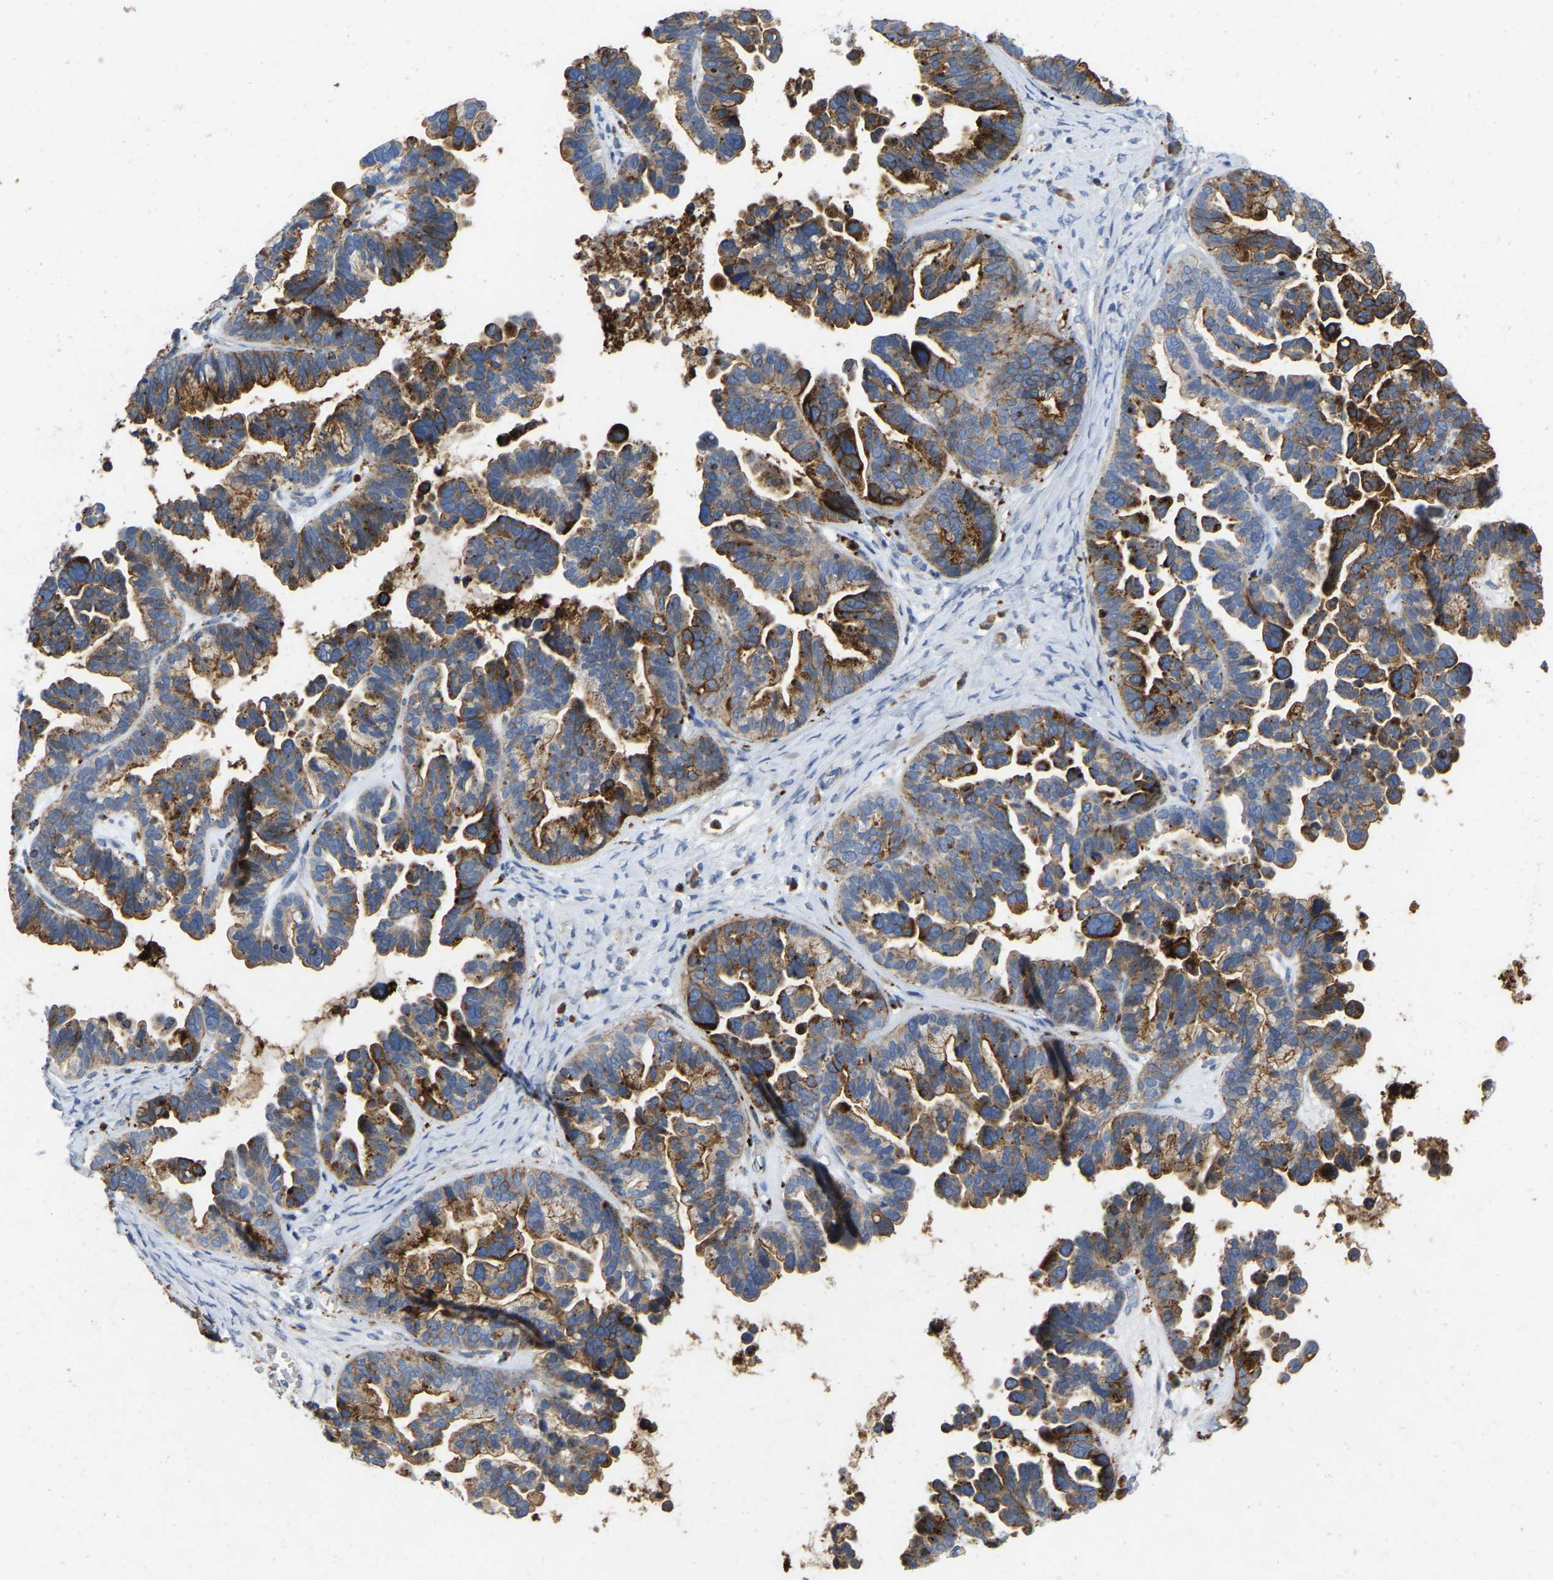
{"staining": {"intensity": "strong", "quantity": ">75%", "location": "cytoplasmic/membranous"}, "tissue": "ovarian cancer", "cell_type": "Tumor cells", "image_type": "cancer", "snomed": [{"axis": "morphology", "description": "Cystadenocarcinoma, serous, NOS"}, {"axis": "topography", "description": "Ovary"}], "caption": "Serous cystadenocarcinoma (ovarian) stained with DAB immunohistochemistry shows high levels of strong cytoplasmic/membranous positivity in about >75% of tumor cells.", "gene": "RHEB", "patient": {"sex": "female", "age": 56}}